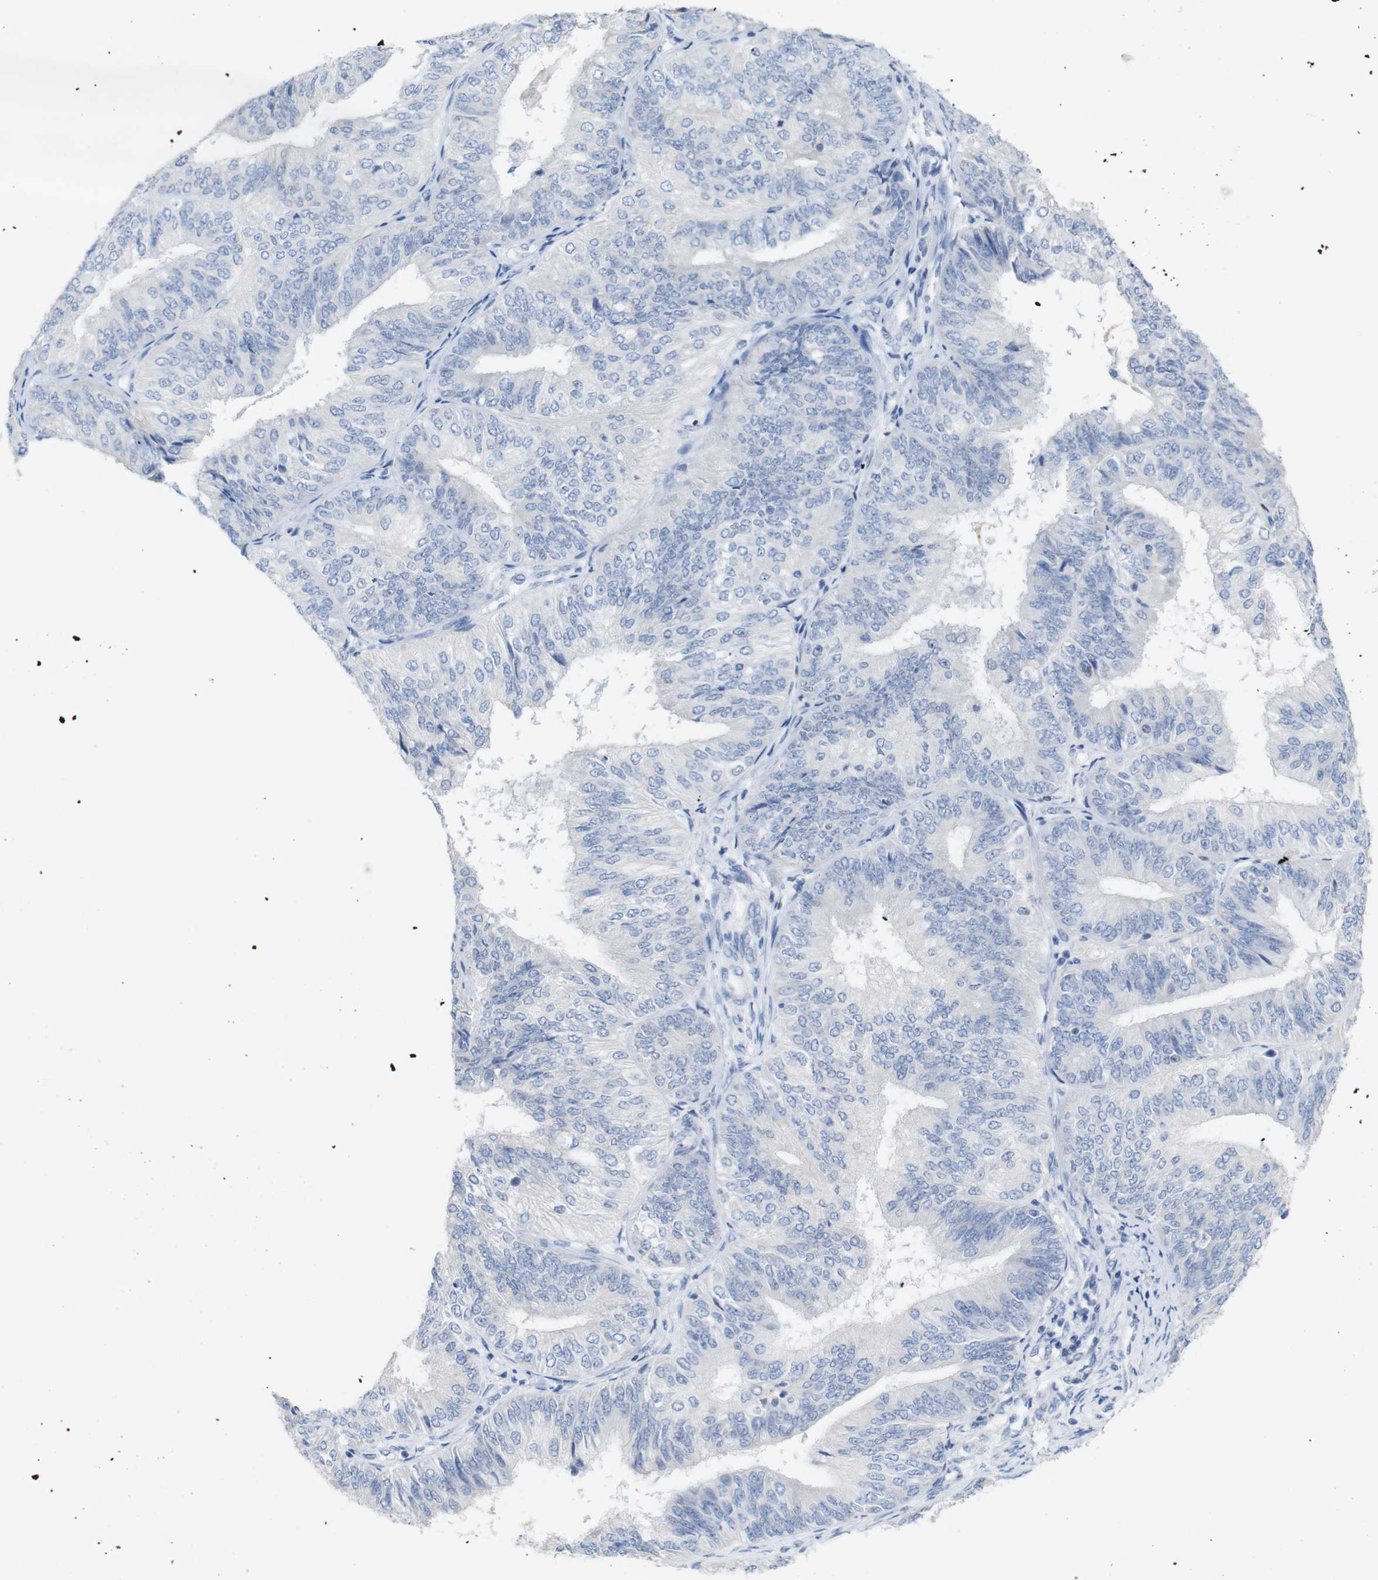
{"staining": {"intensity": "negative", "quantity": "none", "location": "none"}, "tissue": "endometrial cancer", "cell_type": "Tumor cells", "image_type": "cancer", "snomed": [{"axis": "morphology", "description": "Adenocarcinoma, NOS"}, {"axis": "topography", "description": "Endometrium"}], "caption": "IHC histopathology image of neoplastic tissue: human endometrial cancer stained with DAB (3,3'-diaminobenzidine) reveals no significant protein staining in tumor cells.", "gene": "LAG3", "patient": {"sex": "female", "age": 58}}